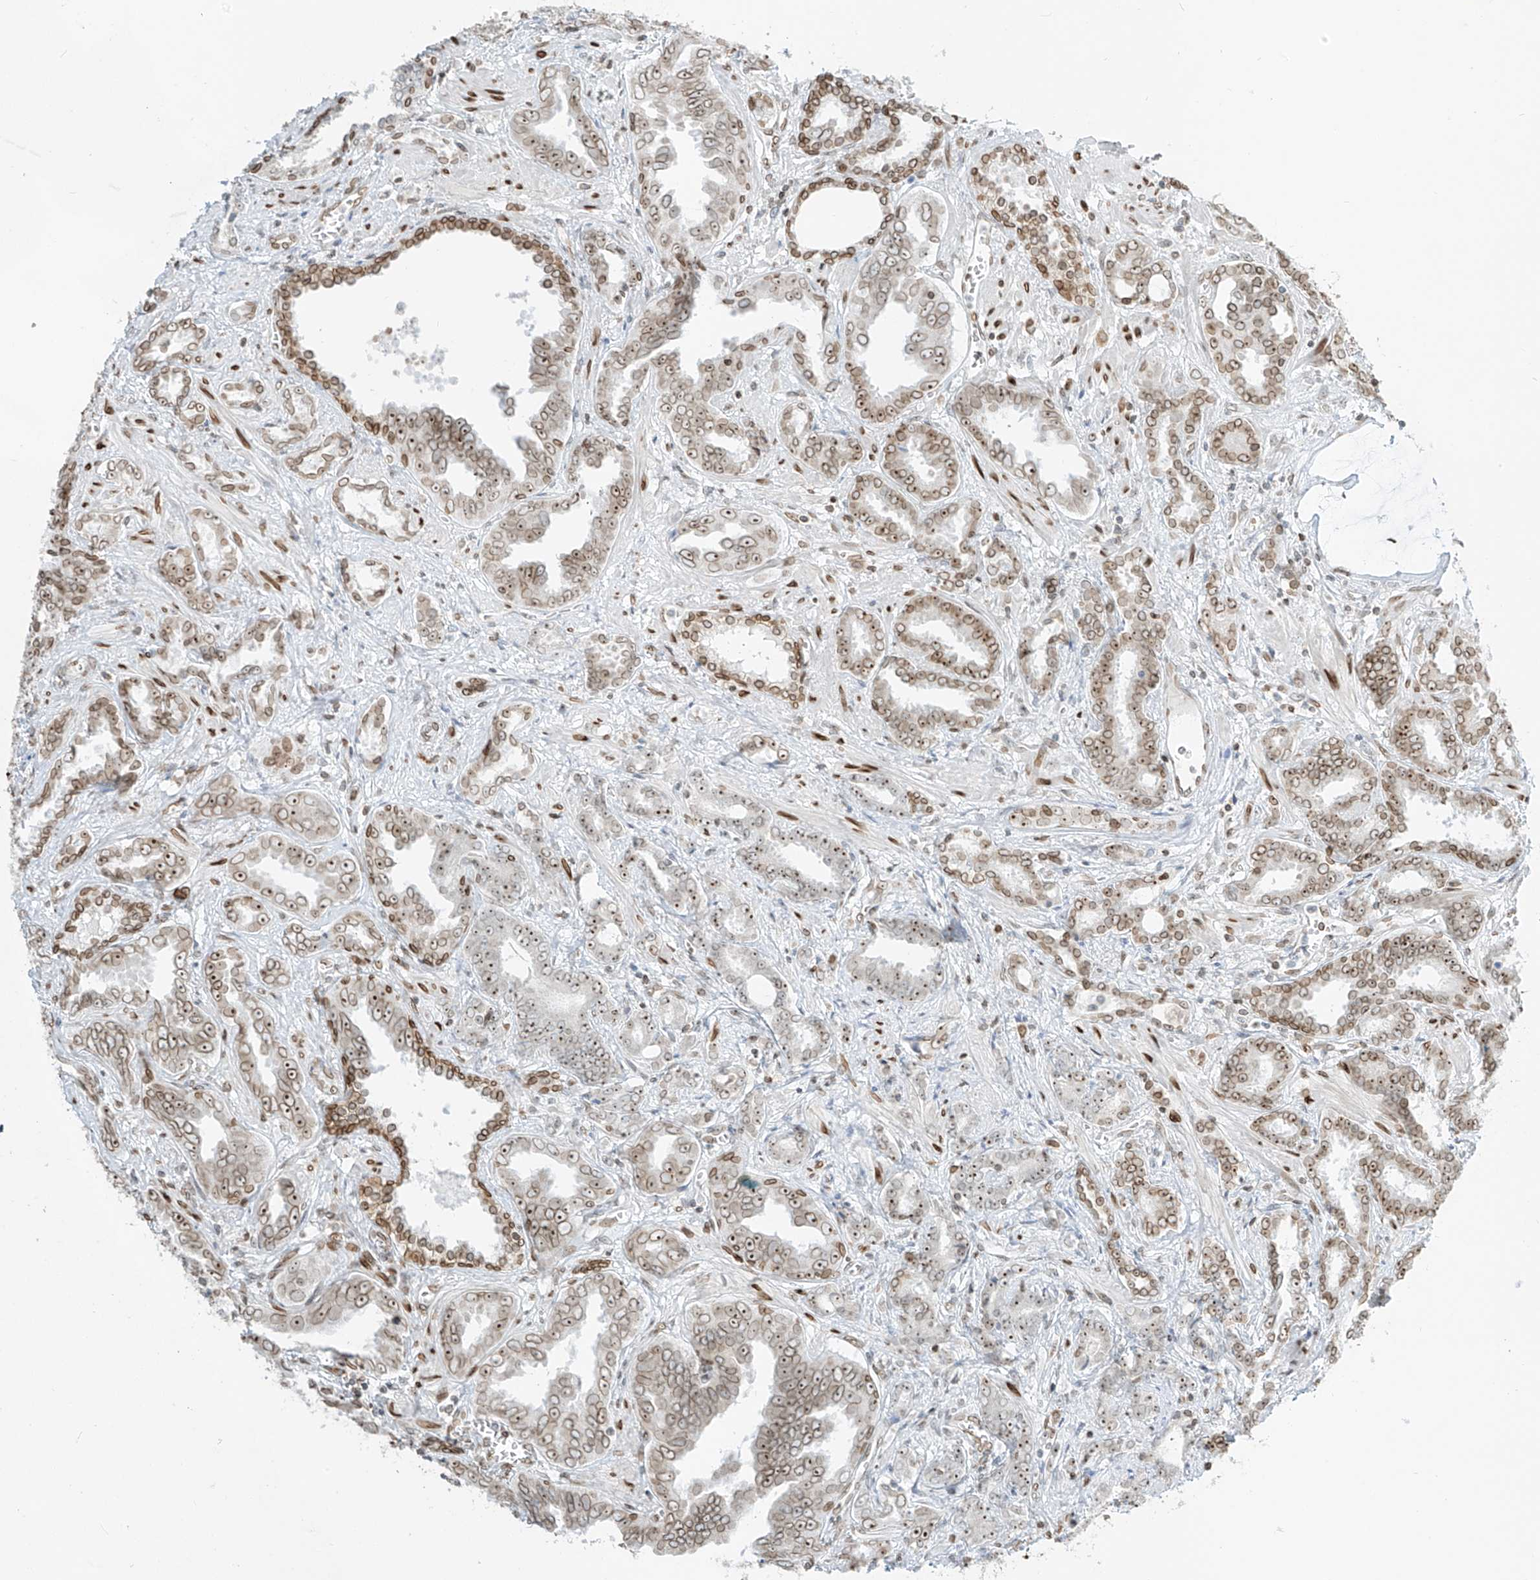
{"staining": {"intensity": "moderate", "quantity": "25%-75%", "location": "cytoplasmic/membranous,nuclear"}, "tissue": "prostate cancer", "cell_type": "Tumor cells", "image_type": "cancer", "snomed": [{"axis": "morphology", "description": "Adenocarcinoma, High grade"}, {"axis": "topography", "description": "Prostate and seminal vesicle, NOS"}], "caption": "Protein staining of prostate cancer (adenocarcinoma (high-grade)) tissue demonstrates moderate cytoplasmic/membranous and nuclear expression in approximately 25%-75% of tumor cells.", "gene": "SAMD15", "patient": {"sex": "male", "age": 67}}